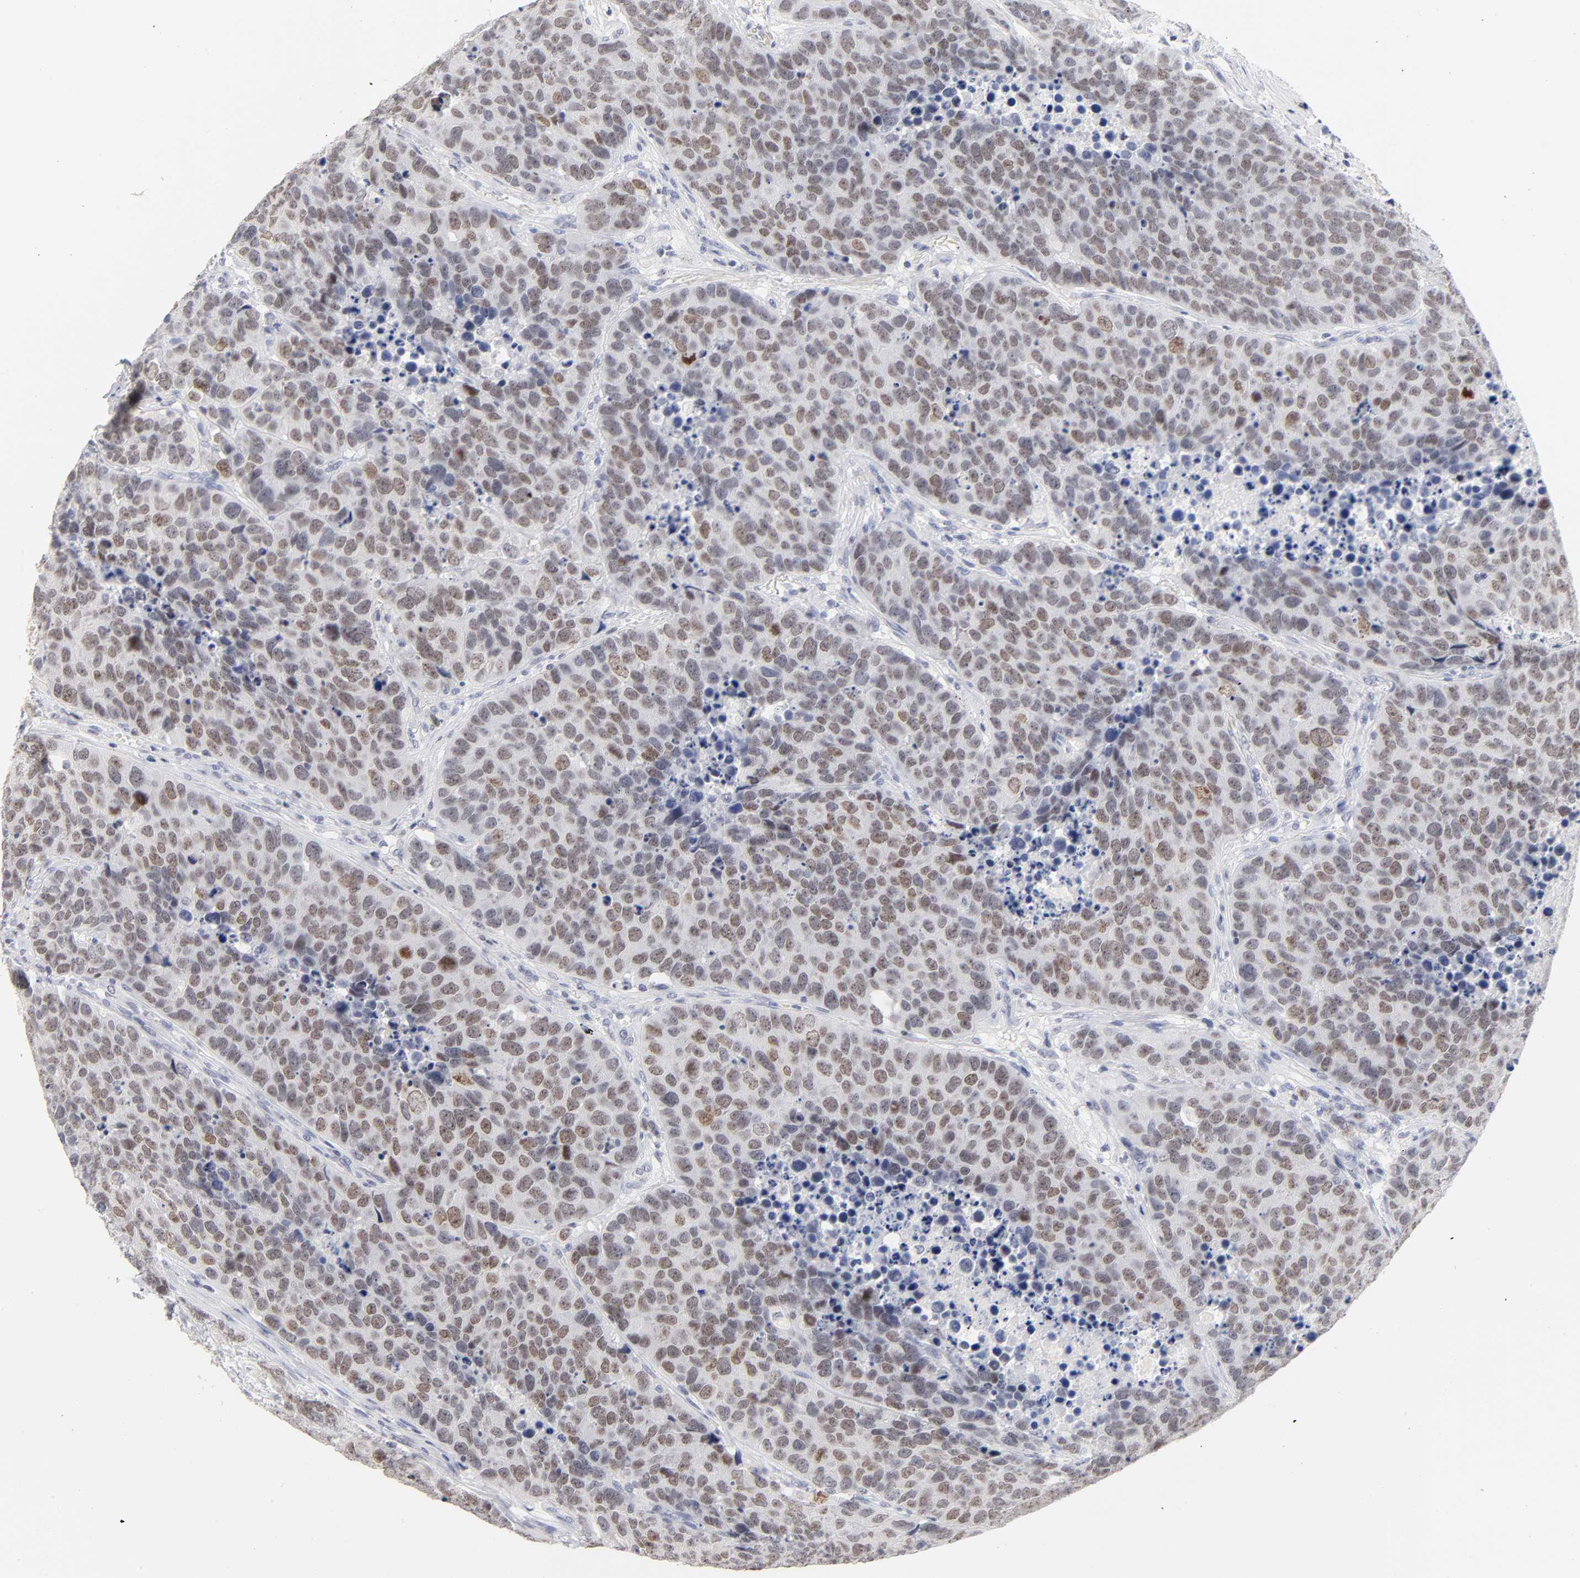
{"staining": {"intensity": "weak", "quantity": ">75%", "location": "nuclear"}, "tissue": "carcinoid", "cell_type": "Tumor cells", "image_type": "cancer", "snomed": [{"axis": "morphology", "description": "Carcinoid, malignant, NOS"}, {"axis": "topography", "description": "Lung"}], "caption": "High-power microscopy captured an immunohistochemistry micrograph of carcinoid, revealing weak nuclear positivity in about >75% of tumor cells.", "gene": "ORC2", "patient": {"sex": "male", "age": 60}}